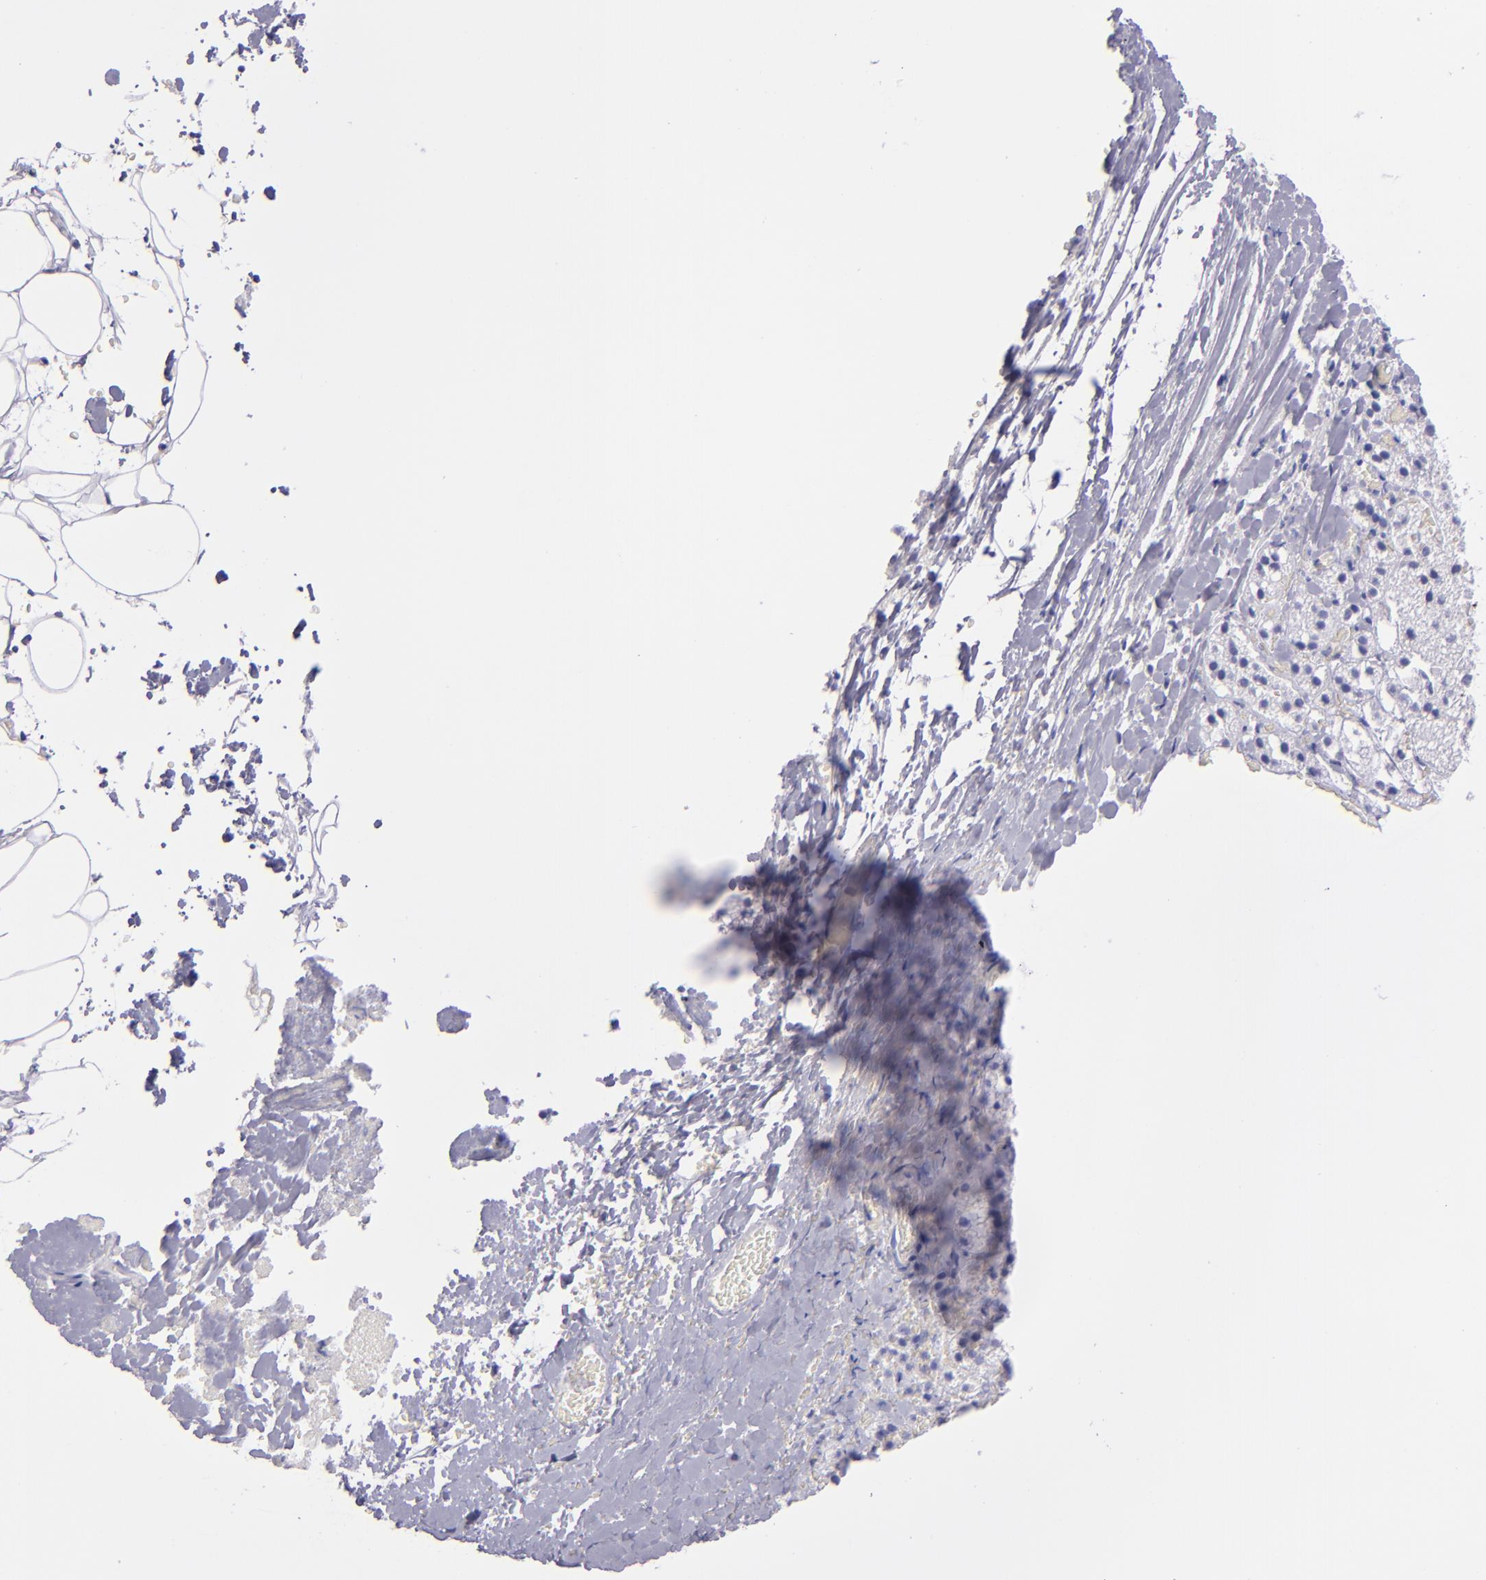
{"staining": {"intensity": "negative", "quantity": "none", "location": "none"}, "tissue": "adrenal gland", "cell_type": "Glandular cells", "image_type": "normal", "snomed": [{"axis": "morphology", "description": "Normal tissue, NOS"}, {"axis": "topography", "description": "Adrenal gland"}], "caption": "Protein analysis of benign adrenal gland demonstrates no significant expression in glandular cells. (DAB (3,3'-diaminobenzidine) immunohistochemistry (IHC) with hematoxylin counter stain).", "gene": "TNNT3", "patient": {"sex": "female", "age": 44}}